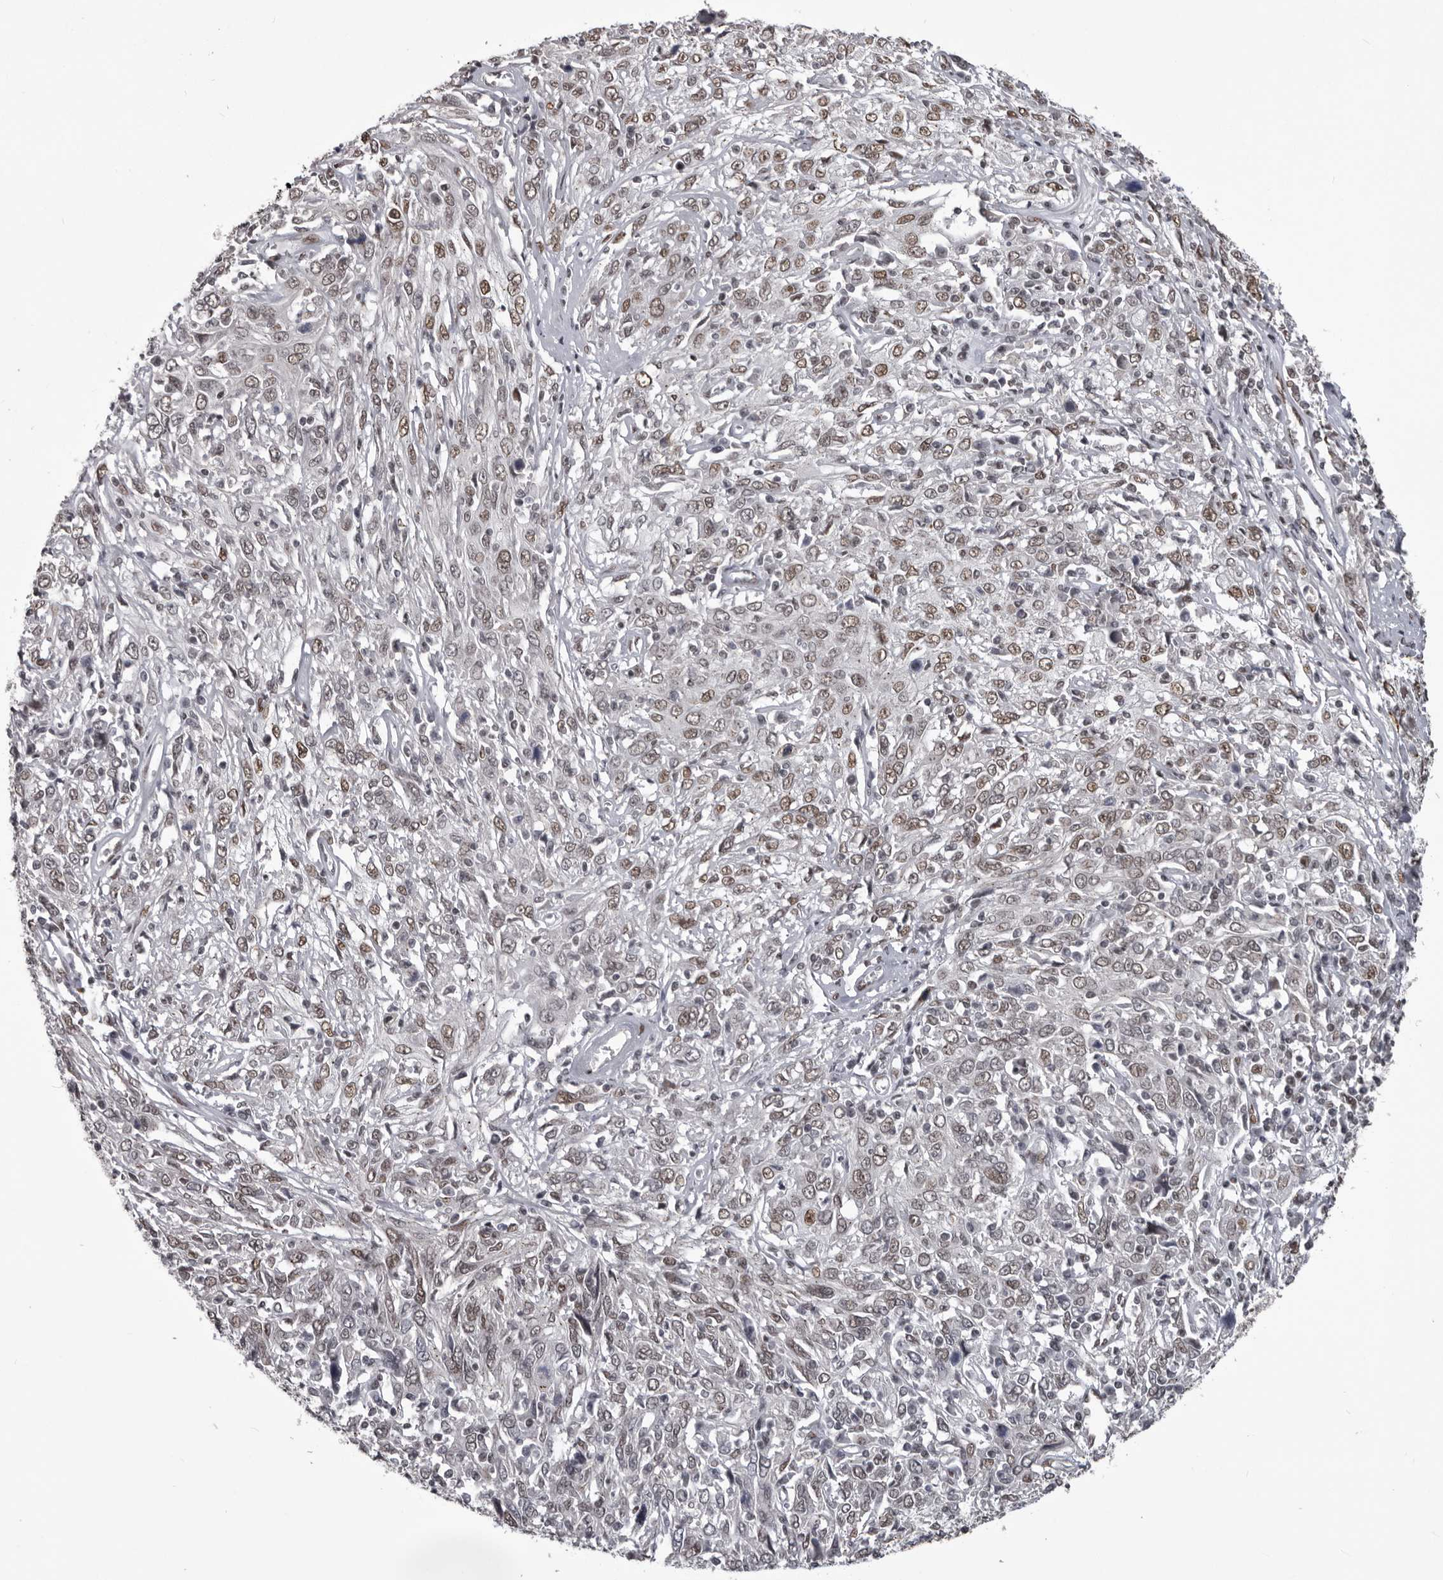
{"staining": {"intensity": "weak", "quantity": ">75%", "location": "nuclear"}, "tissue": "cervical cancer", "cell_type": "Tumor cells", "image_type": "cancer", "snomed": [{"axis": "morphology", "description": "Squamous cell carcinoma, NOS"}, {"axis": "topography", "description": "Cervix"}], "caption": "Cervical cancer stained with a protein marker reveals weak staining in tumor cells.", "gene": "NUMA1", "patient": {"sex": "female", "age": 46}}